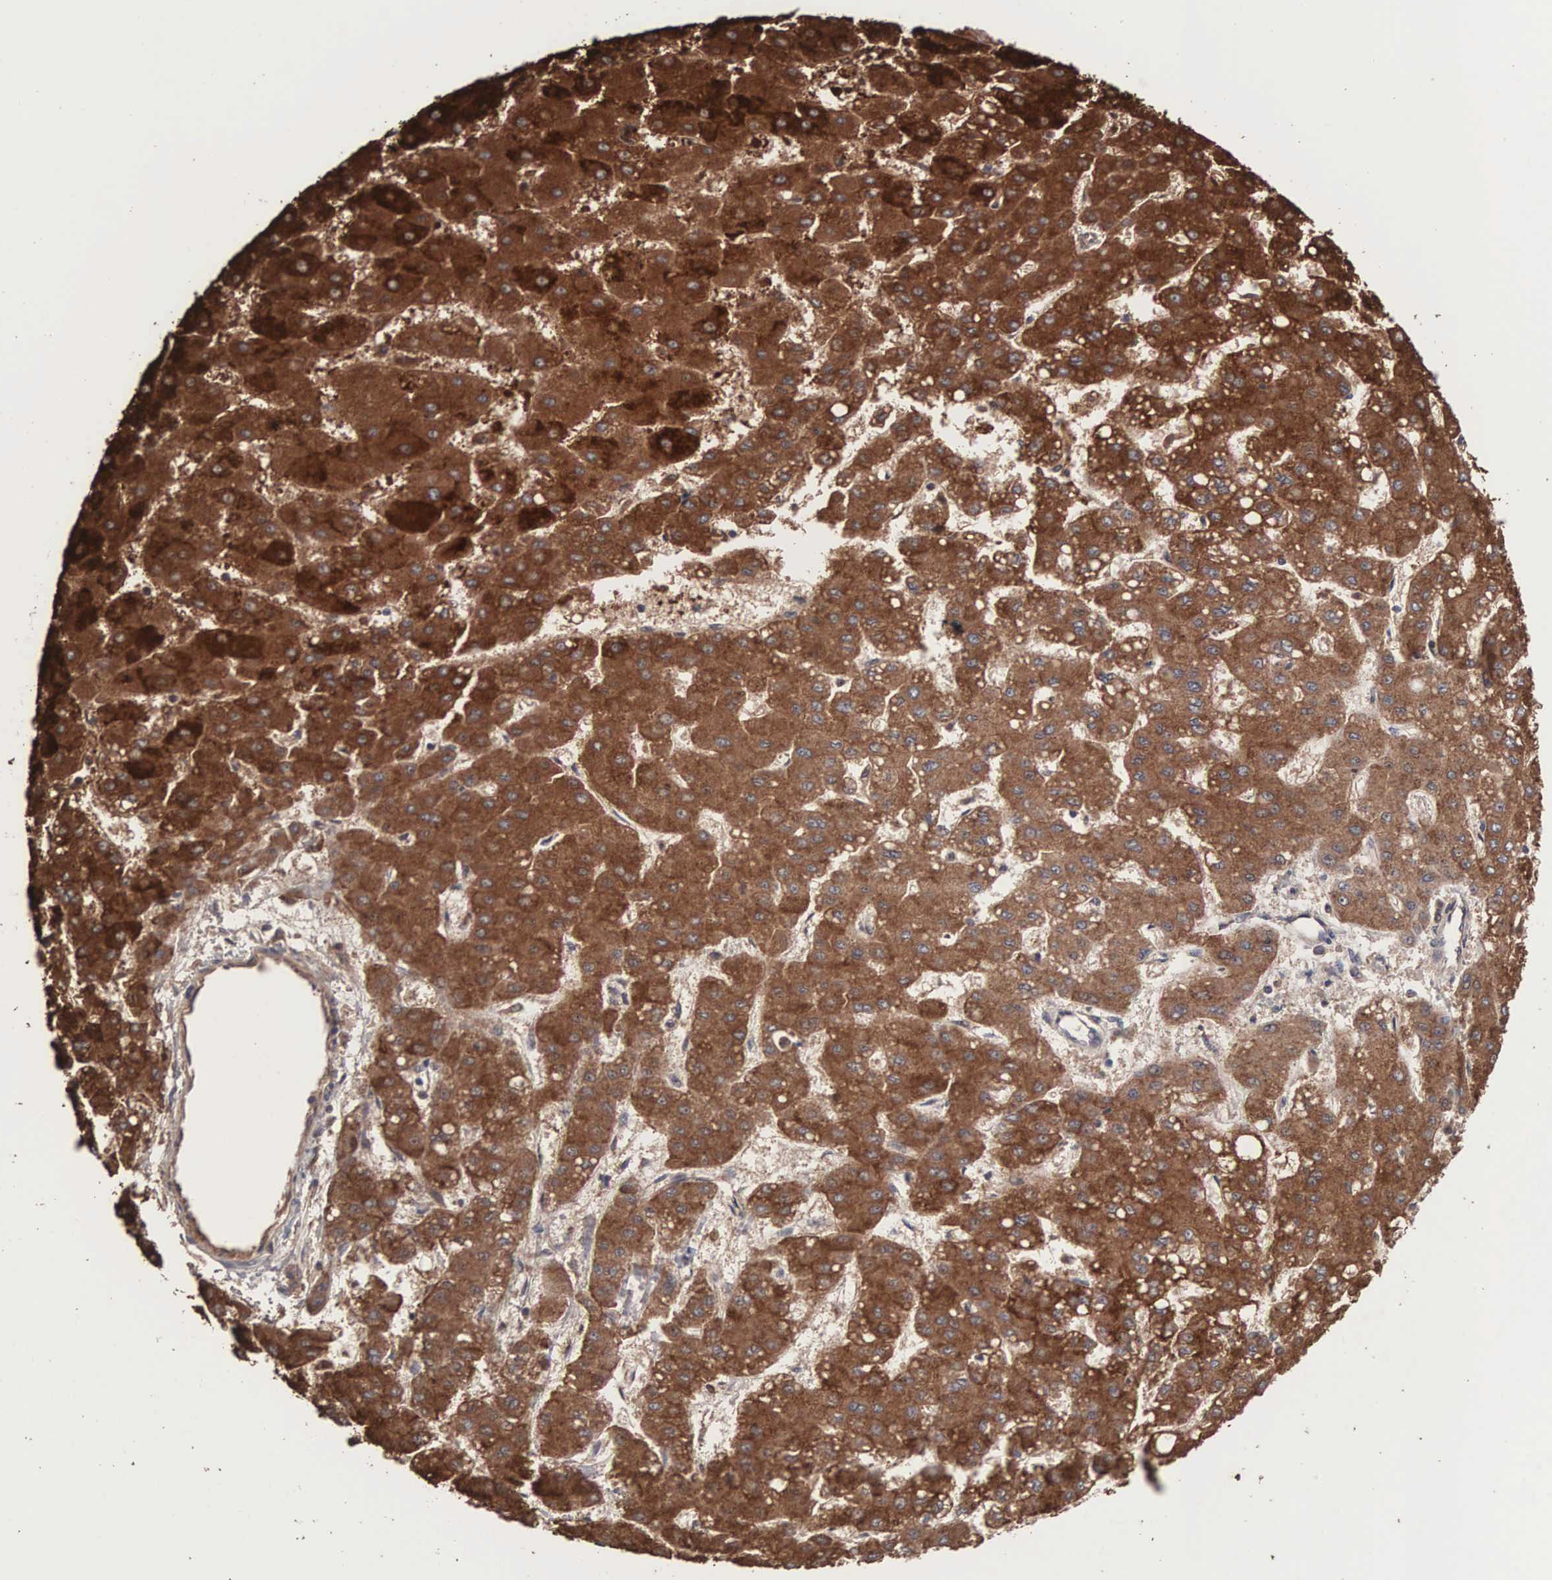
{"staining": {"intensity": "strong", "quantity": ">75%", "location": "cytoplasmic/membranous"}, "tissue": "liver cancer", "cell_type": "Tumor cells", "image_type": "cancer", "snomed": [{"axis": "morphology", "description": "Carcinoma, Hepatocellular, NOS"}, {"axis": "topography", "description": "Liver"}], "caption": "IHC staining of liver cancer (hepatocellular carcinoma), which displays high levels of strong cytoplasmic/membranous expression in about >75% of tumor cells indicating strong cytoplasmic/membranous protein staining. The staining was performed using DAB (3,3'-diaminobenzidine) (brown) for protein detection and nuclei were counterstained in hematoxylin (blue).", "gene": "ACOT4", "patient": {"sex": "female", "age": 52}}